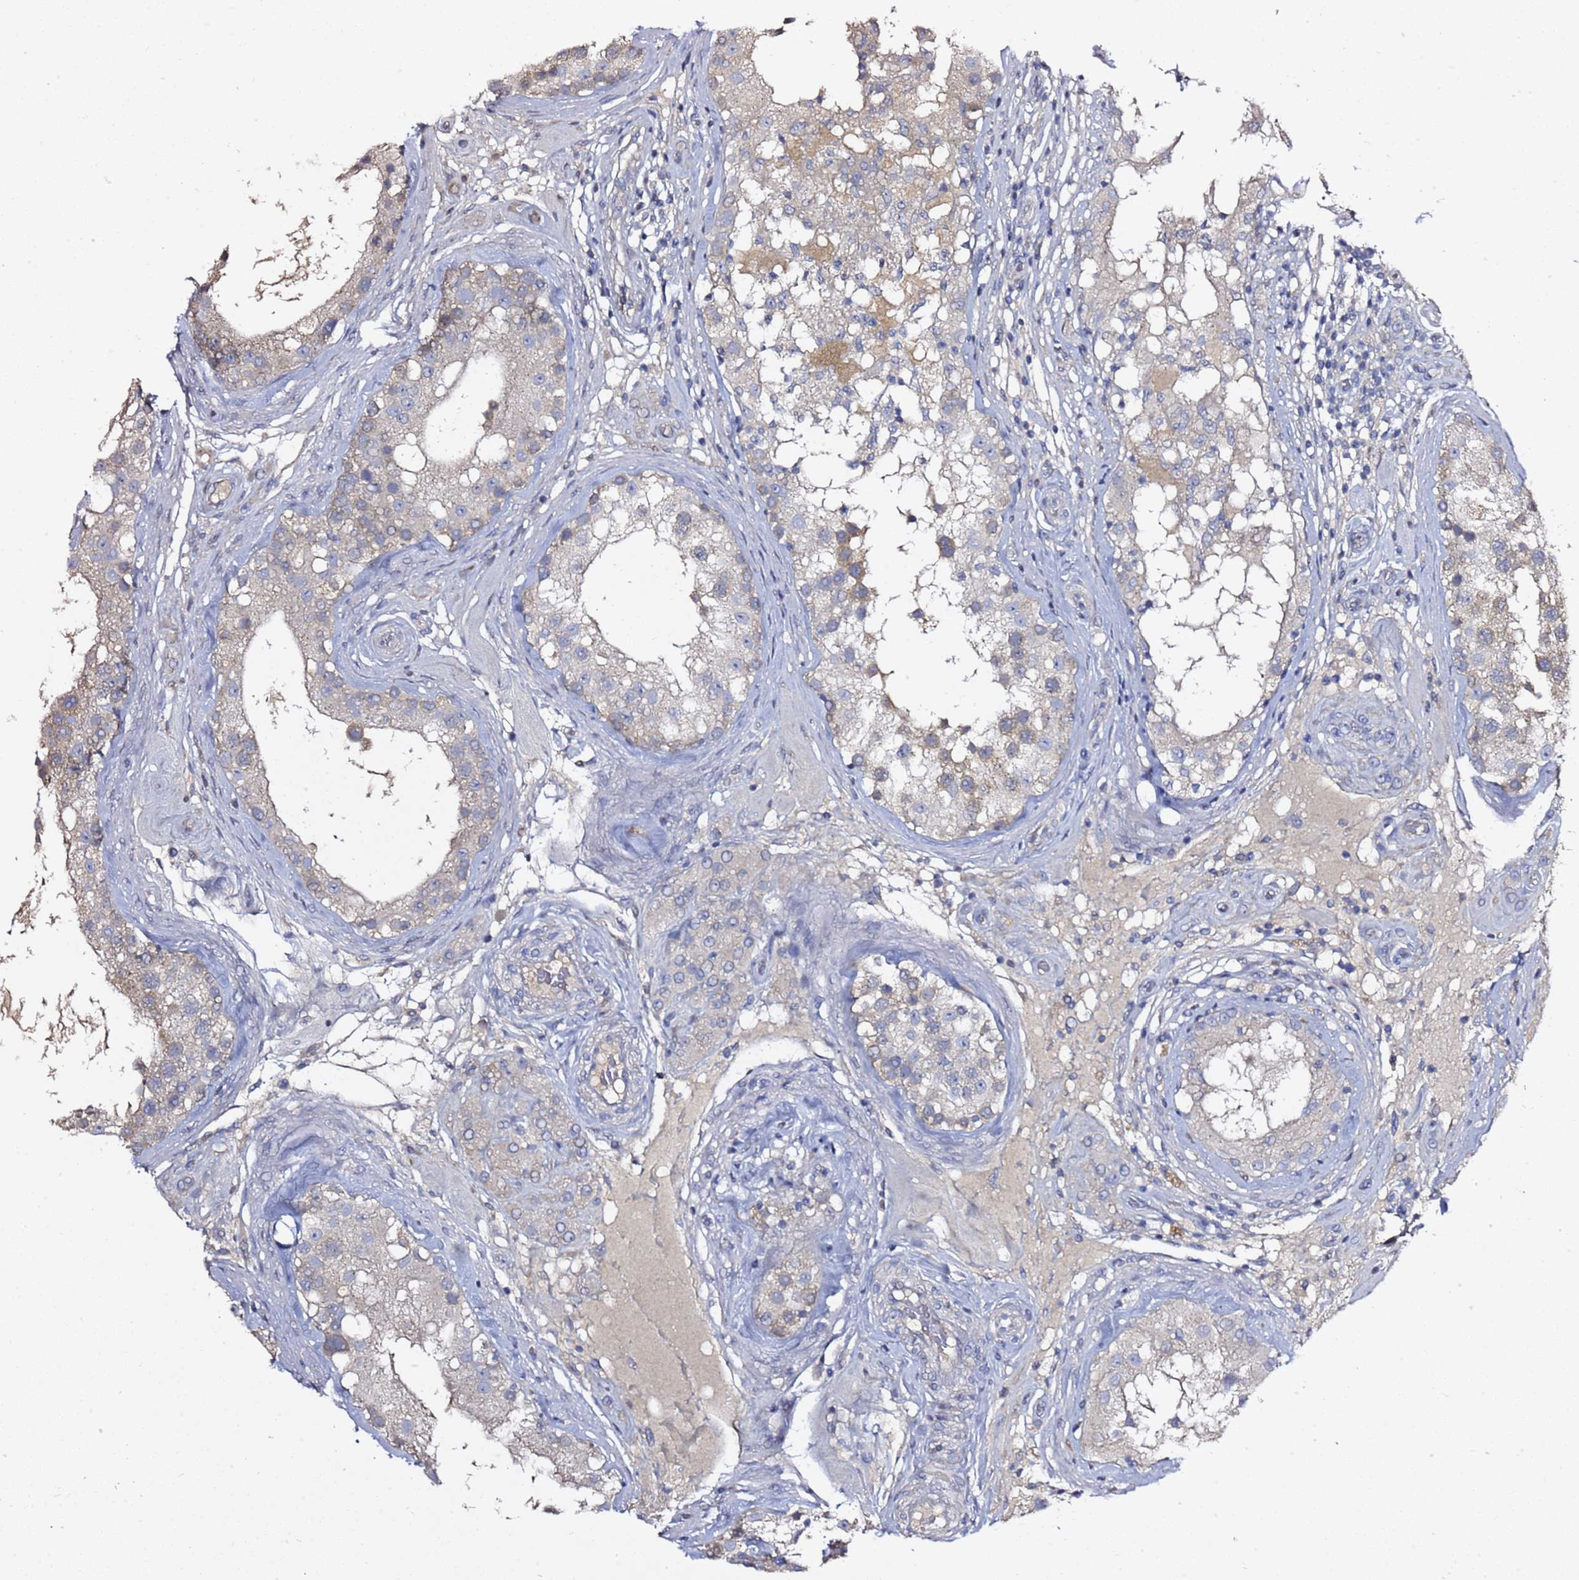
{"staining": {"intensity": "weak", "quantity": "25%-75%", "location": "cytoplasmic/membranous"}, "tissue": "testis", "cell_type": "Cells in seminiferous ducts", "image_type": "normal", "snomed": [{"axis": "morphology", "description": "Normal tissue, NOS"}, {"axis": "topography", "description": "Testis"}], "caption": "Benign testis shows weak cytoplasmic/membranous expression in about 25%-75% of cells in seminiferous ducts (Brightfield microscopy of DAB IHC at high magnification)..", "gene": "RABL2A", "patient": {"sex": "male", "age": 46}}